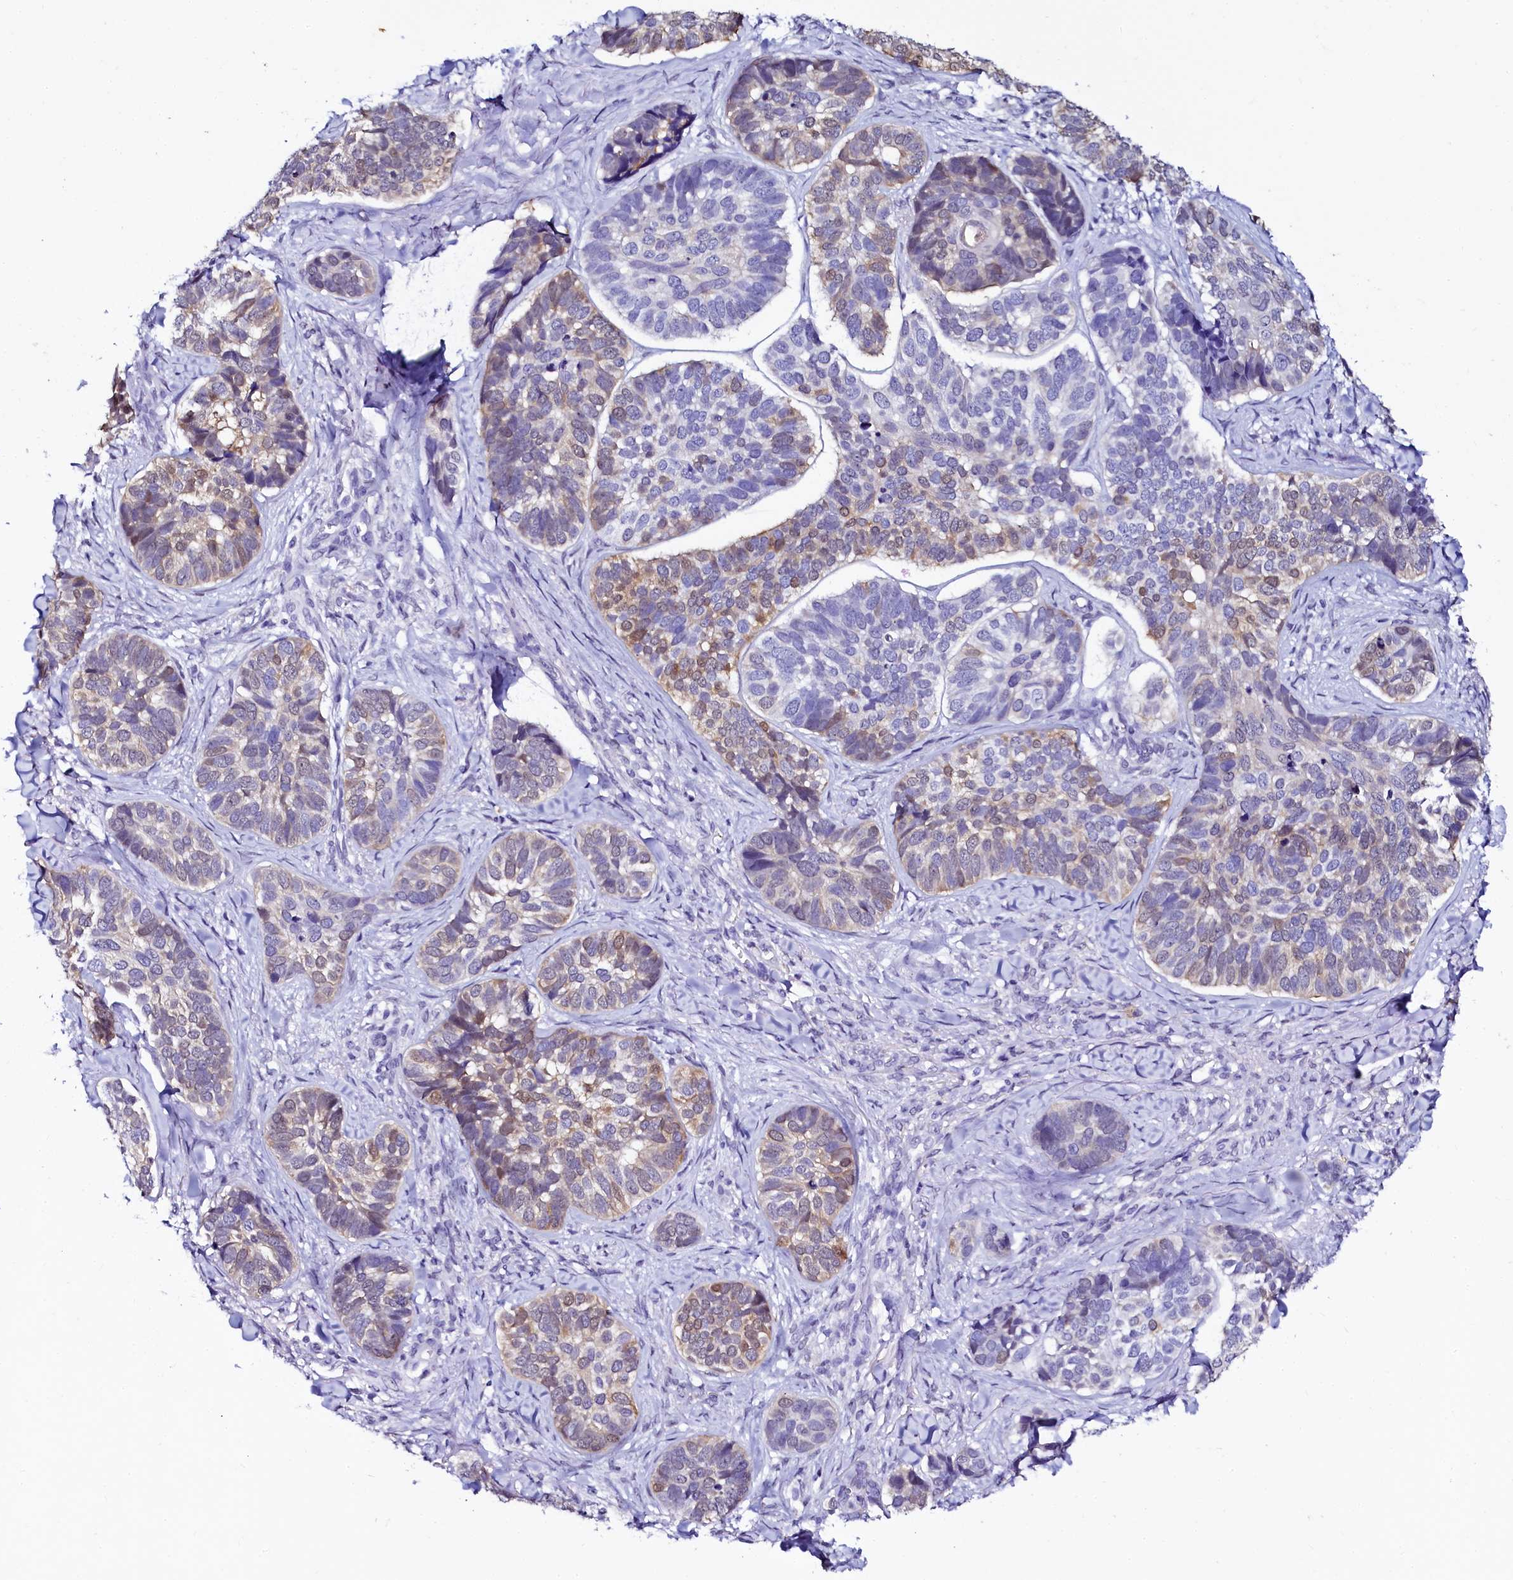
{"staining": {"intensity": "moderate", "quantity": "<25%", "location": "nuclear"}, "tissue": "skin cancer", "cell_type": "Tumor cells", "image_type": "cancer", "snomed": [{"axis": "morphology", "description": "Basal cell carcinoma"}, {"axis": "topography", "description": "Skin"}], "caption": "Human basal cell carcinoma (skin) stained for a protein (brown) displays moderate nuclear positive staining in about <25% of tumor cells.", "gene": "SORD", "patient": {"sex": "male", "age": 62}}